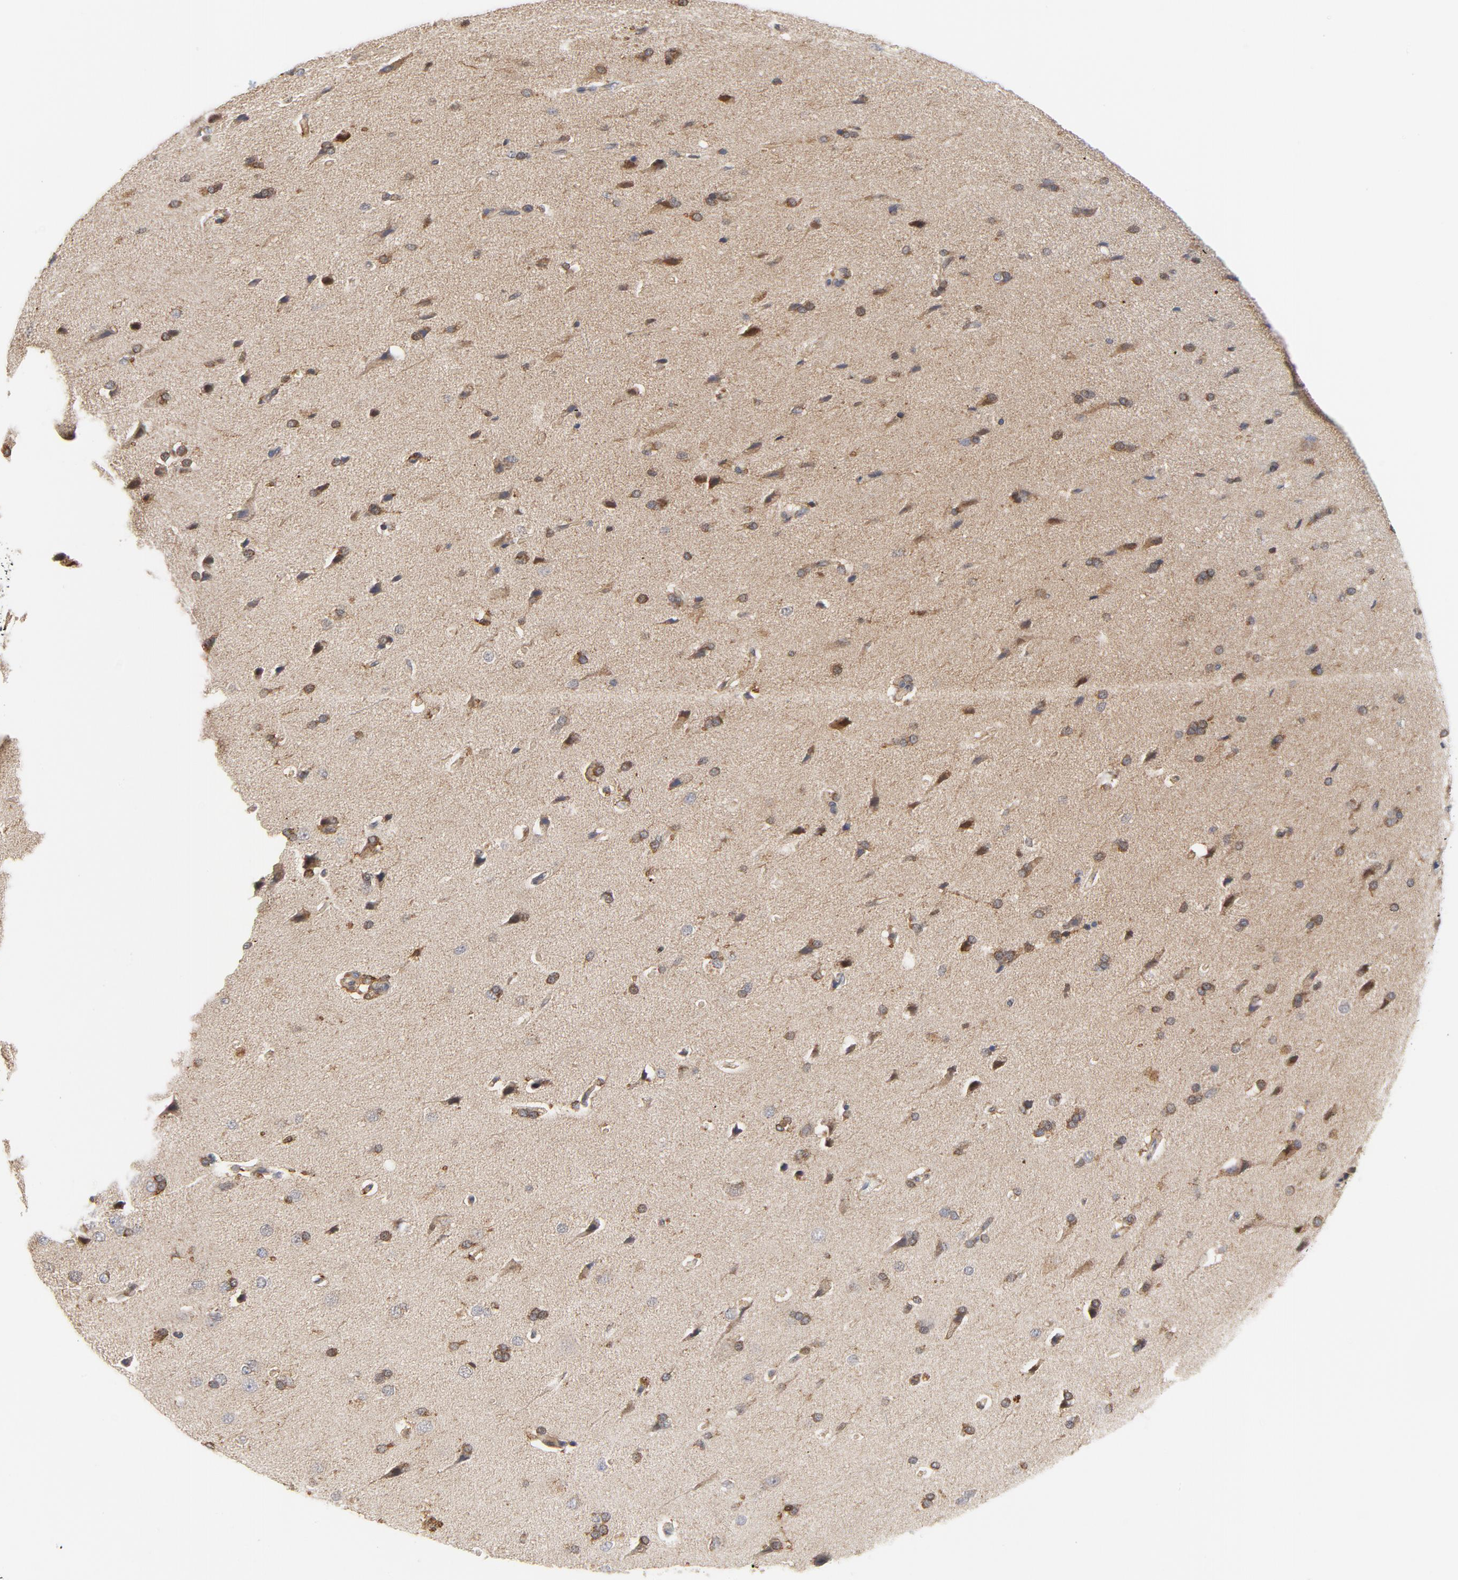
{"staining": {"intensity": "weak", "quantity": ">75%", "location": "cytoplasmic/membranous"}, "tissue": "cerebral cortex", "cell_type": "Endothelial cells", "image_type": "normal", "snomed": [{"axis": "morphology", "description": "Normal tissue, NOS"}, {"axis": "topography", "description": "Cerebral cortex"}], "caption": "Immunohistochemical staining of normal human cerebral cortex reveals weak cytoplasmic/membranous protein expression in about >75% of endothelial cells.", "gene": "RAPGEF4", "patient": {"sex": "male", "age": 62}}